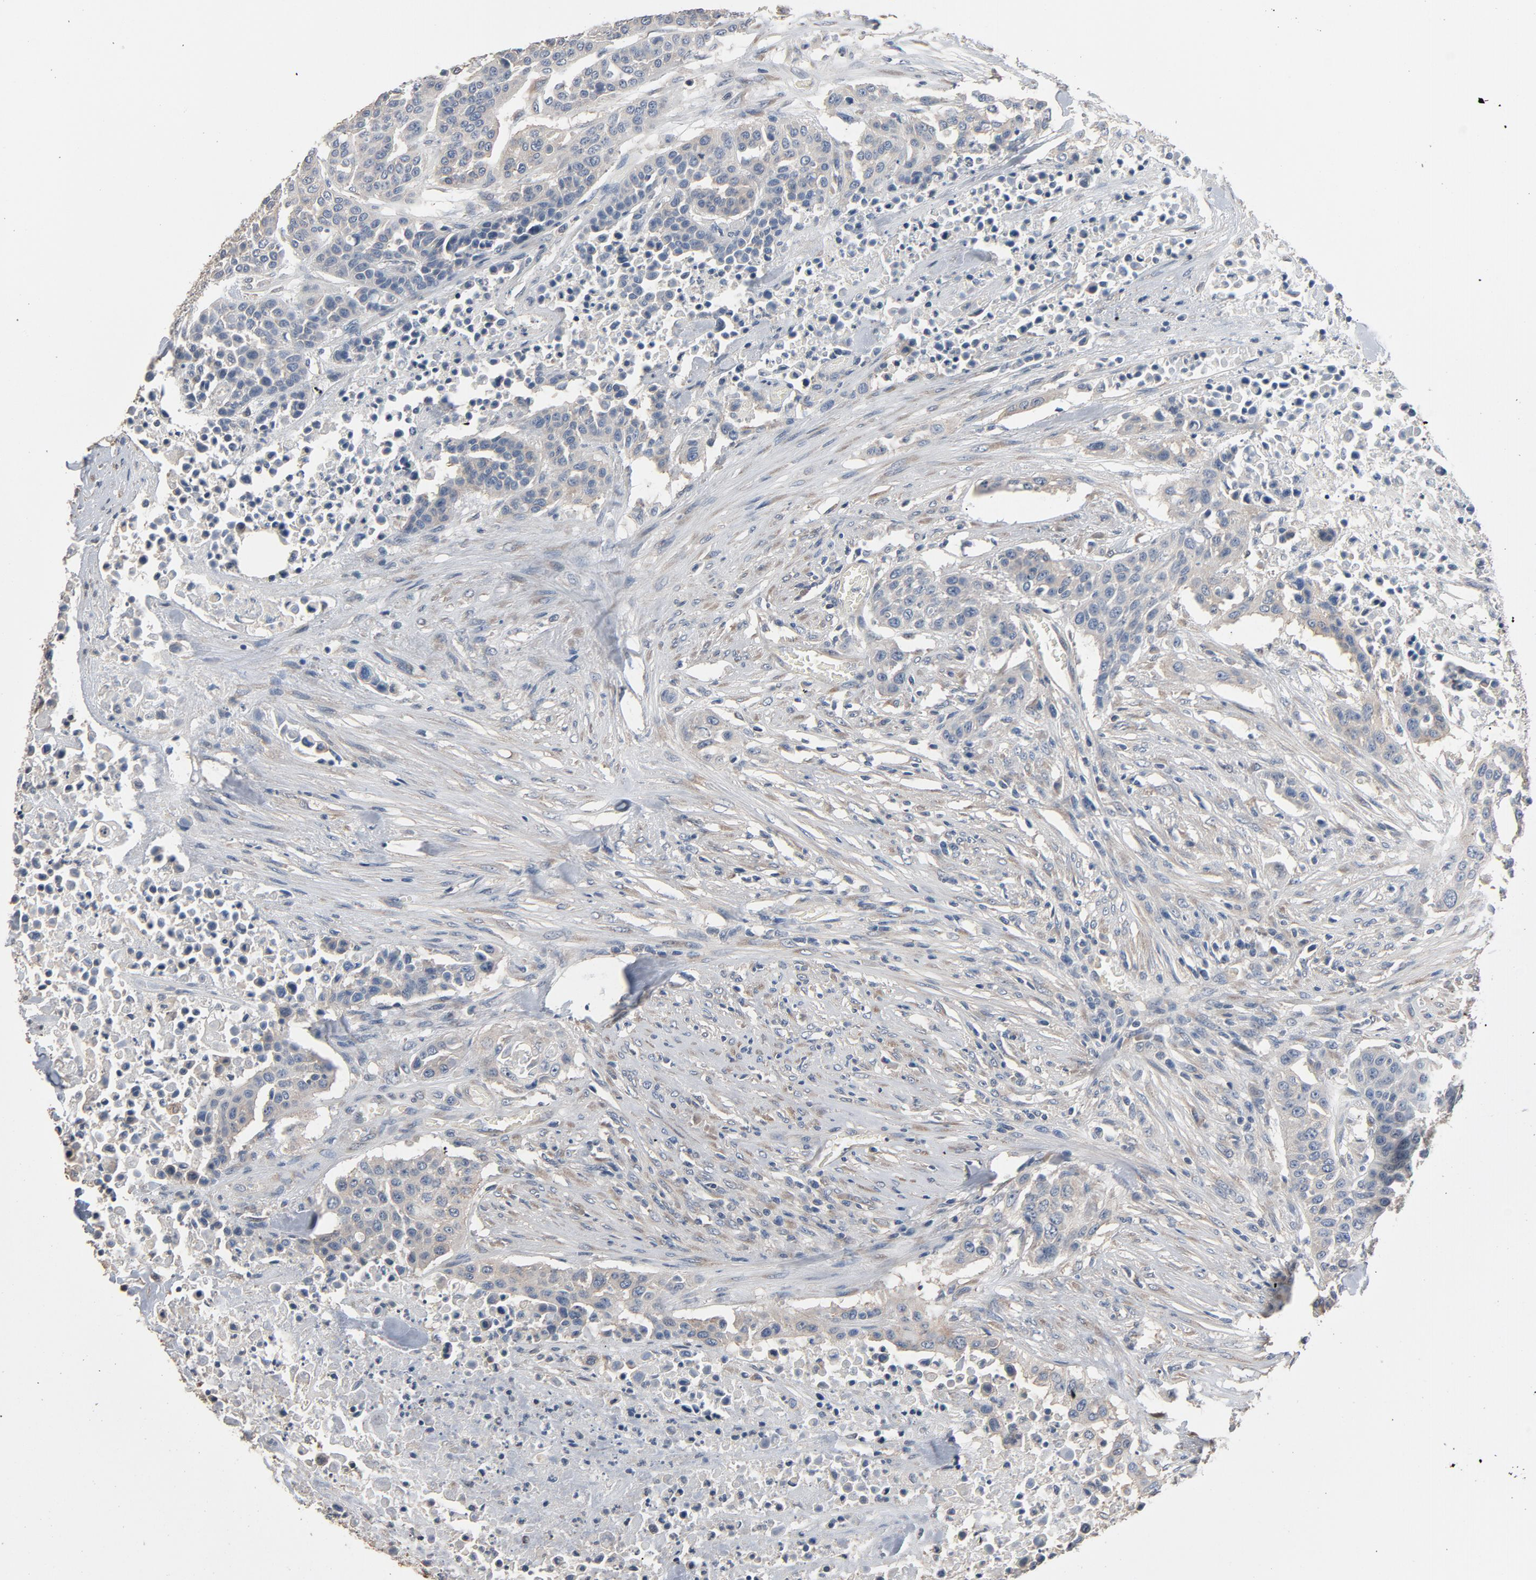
{"staining": {"intensity": "negative", "quantity": "none", "location": "none"}, "tissue": "urothelial cancer", "cell_type": "Tumor cells", "image_type": "cancer", "snomed": [{"axis": "morphology", "description": "Urothelial carcinoma, High grade"}, {"axis": "topography", "description": "Urinary bladder"}], "caption": "Immunohistochemistry histopathology image of neoplastic tissue: urothelial carcinoma (high-grade) stained with DAB exhibits no significant protein expression in tumor cells.", "gene": "SOX6", "patient": {"sex": "male", "age": 74}}